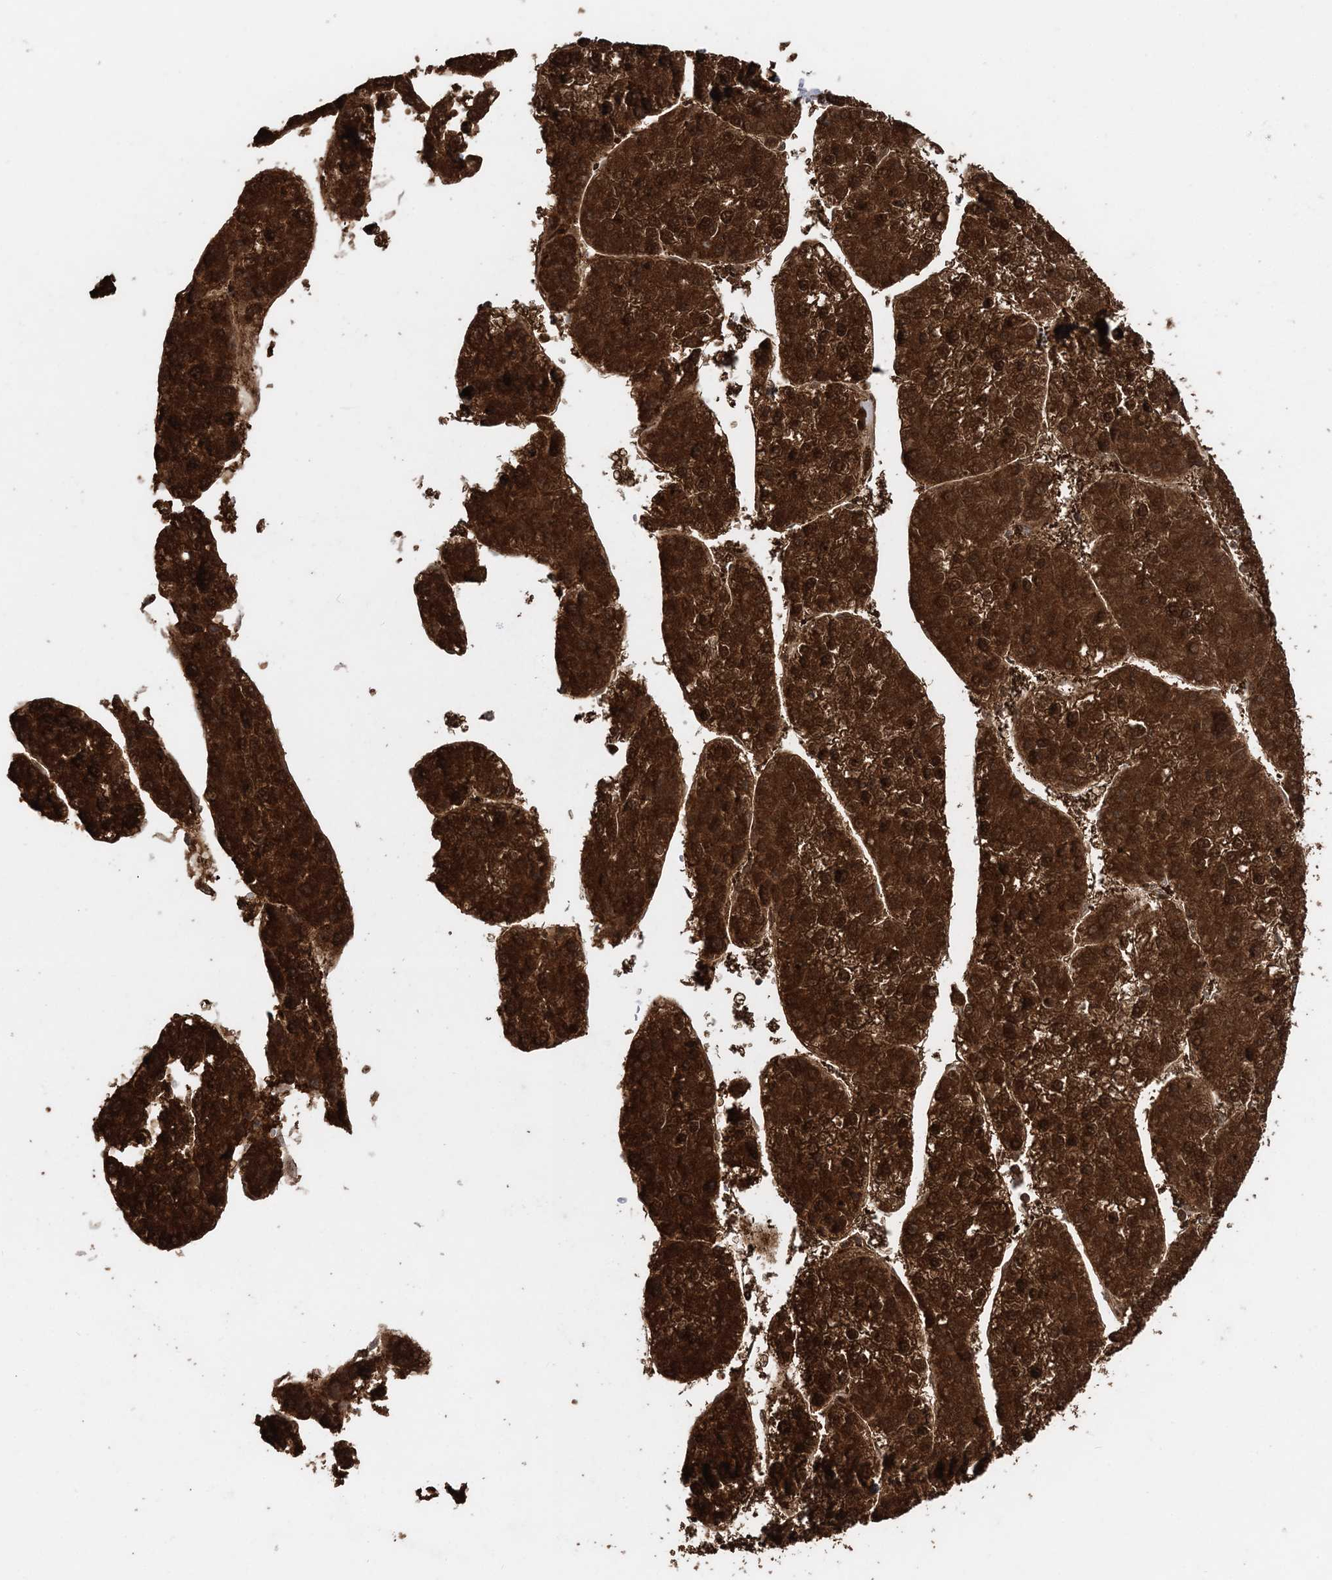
{"staining": {"intensity": "strong", "quantity": ">75%", "location": "cytoplasmic/membranous,nuclear"}, "tissue": "liver cancer", "cell_type": "Tumor cells", "image_type": "cancer", "snomed": [{"axis": "morphology", "description": "Carcinoma, Hepatocellular, NOS"}, {"axis": "topography", "description": "Liver"}], "caption": "Liver cancer tissue shows strong cytoplasmic/membranous and nuclear expression in about >75% of tumor cells", "gene": "SLU7", "patient": {"sex": "female", "age": 73}}